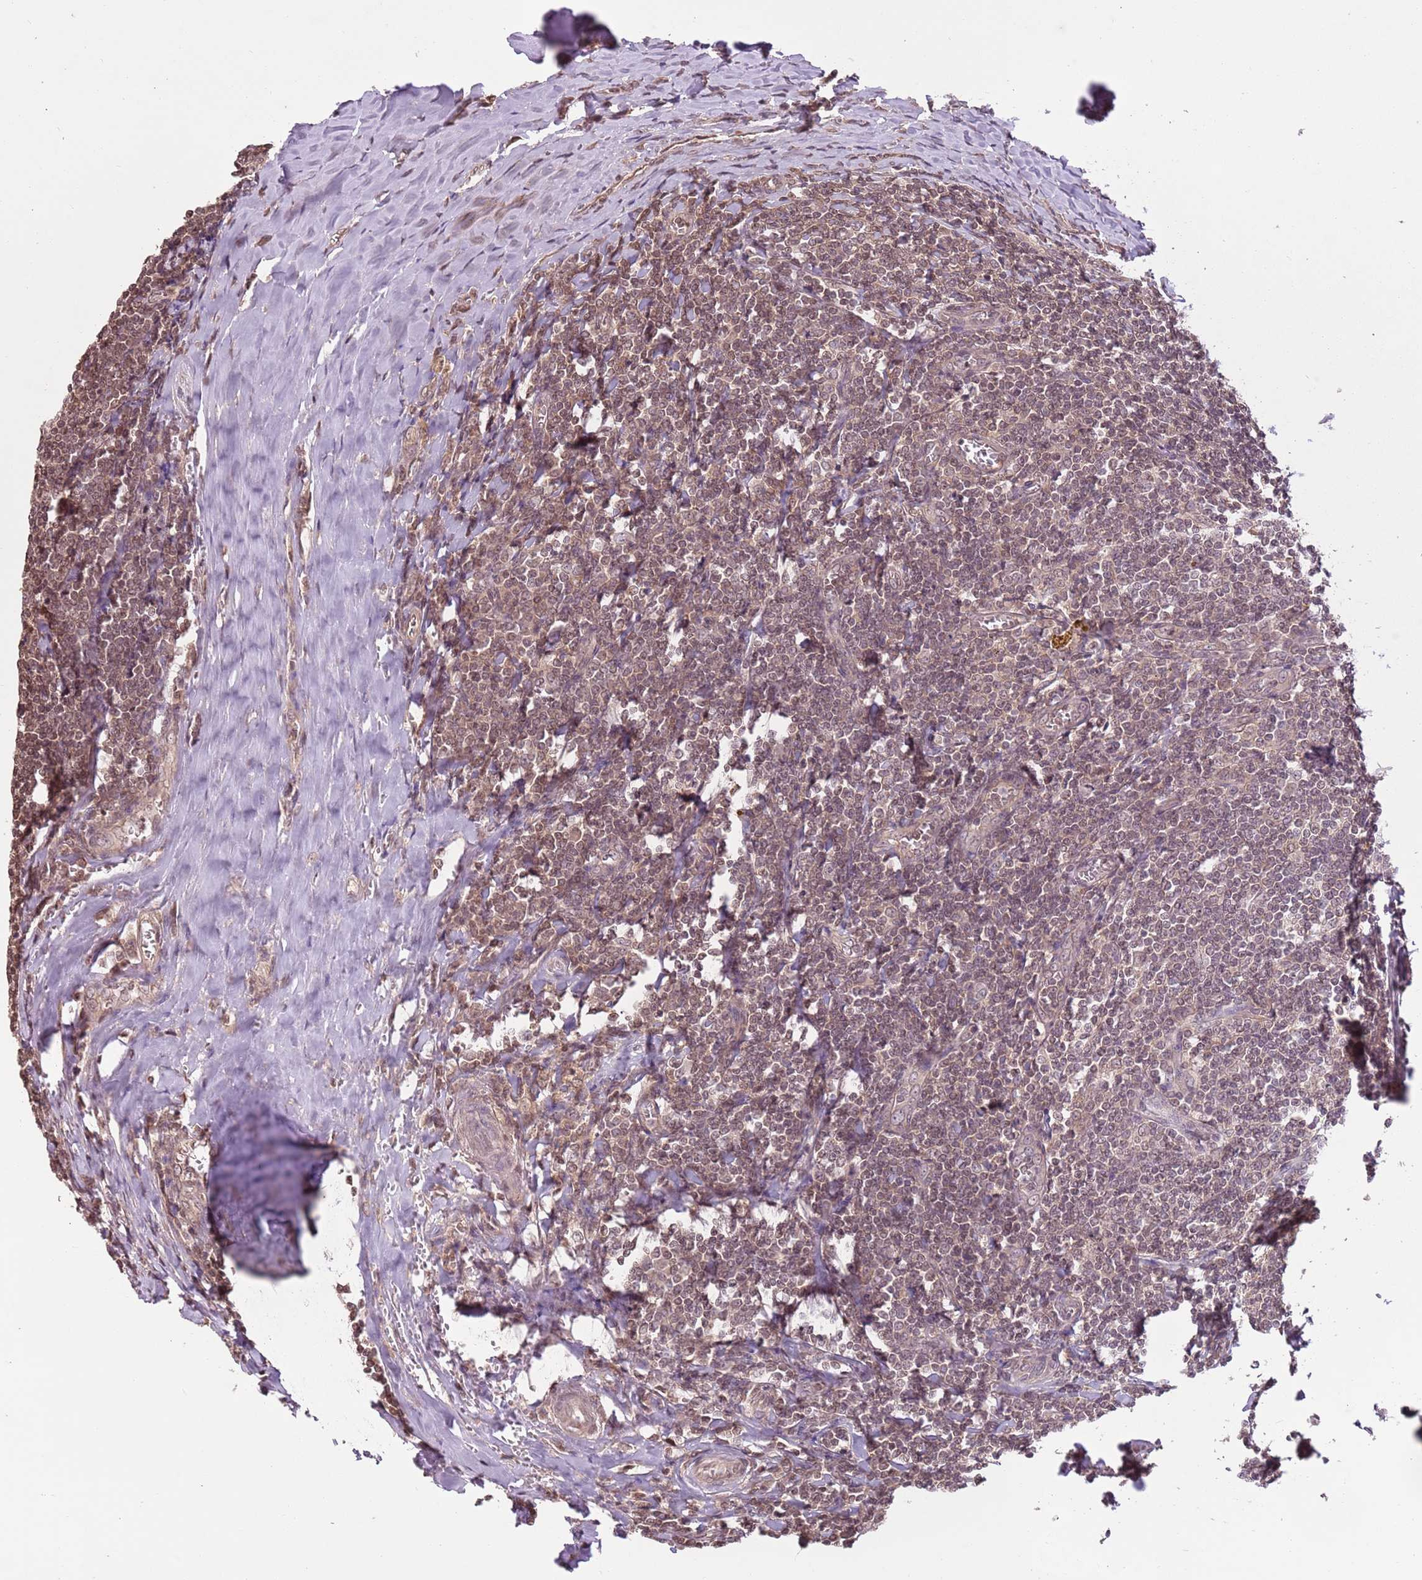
{"staining": {"intensity": "weak", "quantity": "<25%", "location": "cytoplasmic/membranous"}, "tissue": "tonsil", "cell_type": "Germinal center cells", "image_type": "normal", "snomed": [{"axis": "morphology", "description": "Normal tissue, NOS"}, {"axis": "topography", "description": "Tonsil"}], "caption": "There is no significant positivity in germinal center cells of tonsil. The staining was performed using DAB to visualize the protein expression in brown, while the nuclei were stained in blue with hematoxylin (Magnification: 20x).", "gene": "CAPN9", "patient": {"sex": "male", "age": 27}}